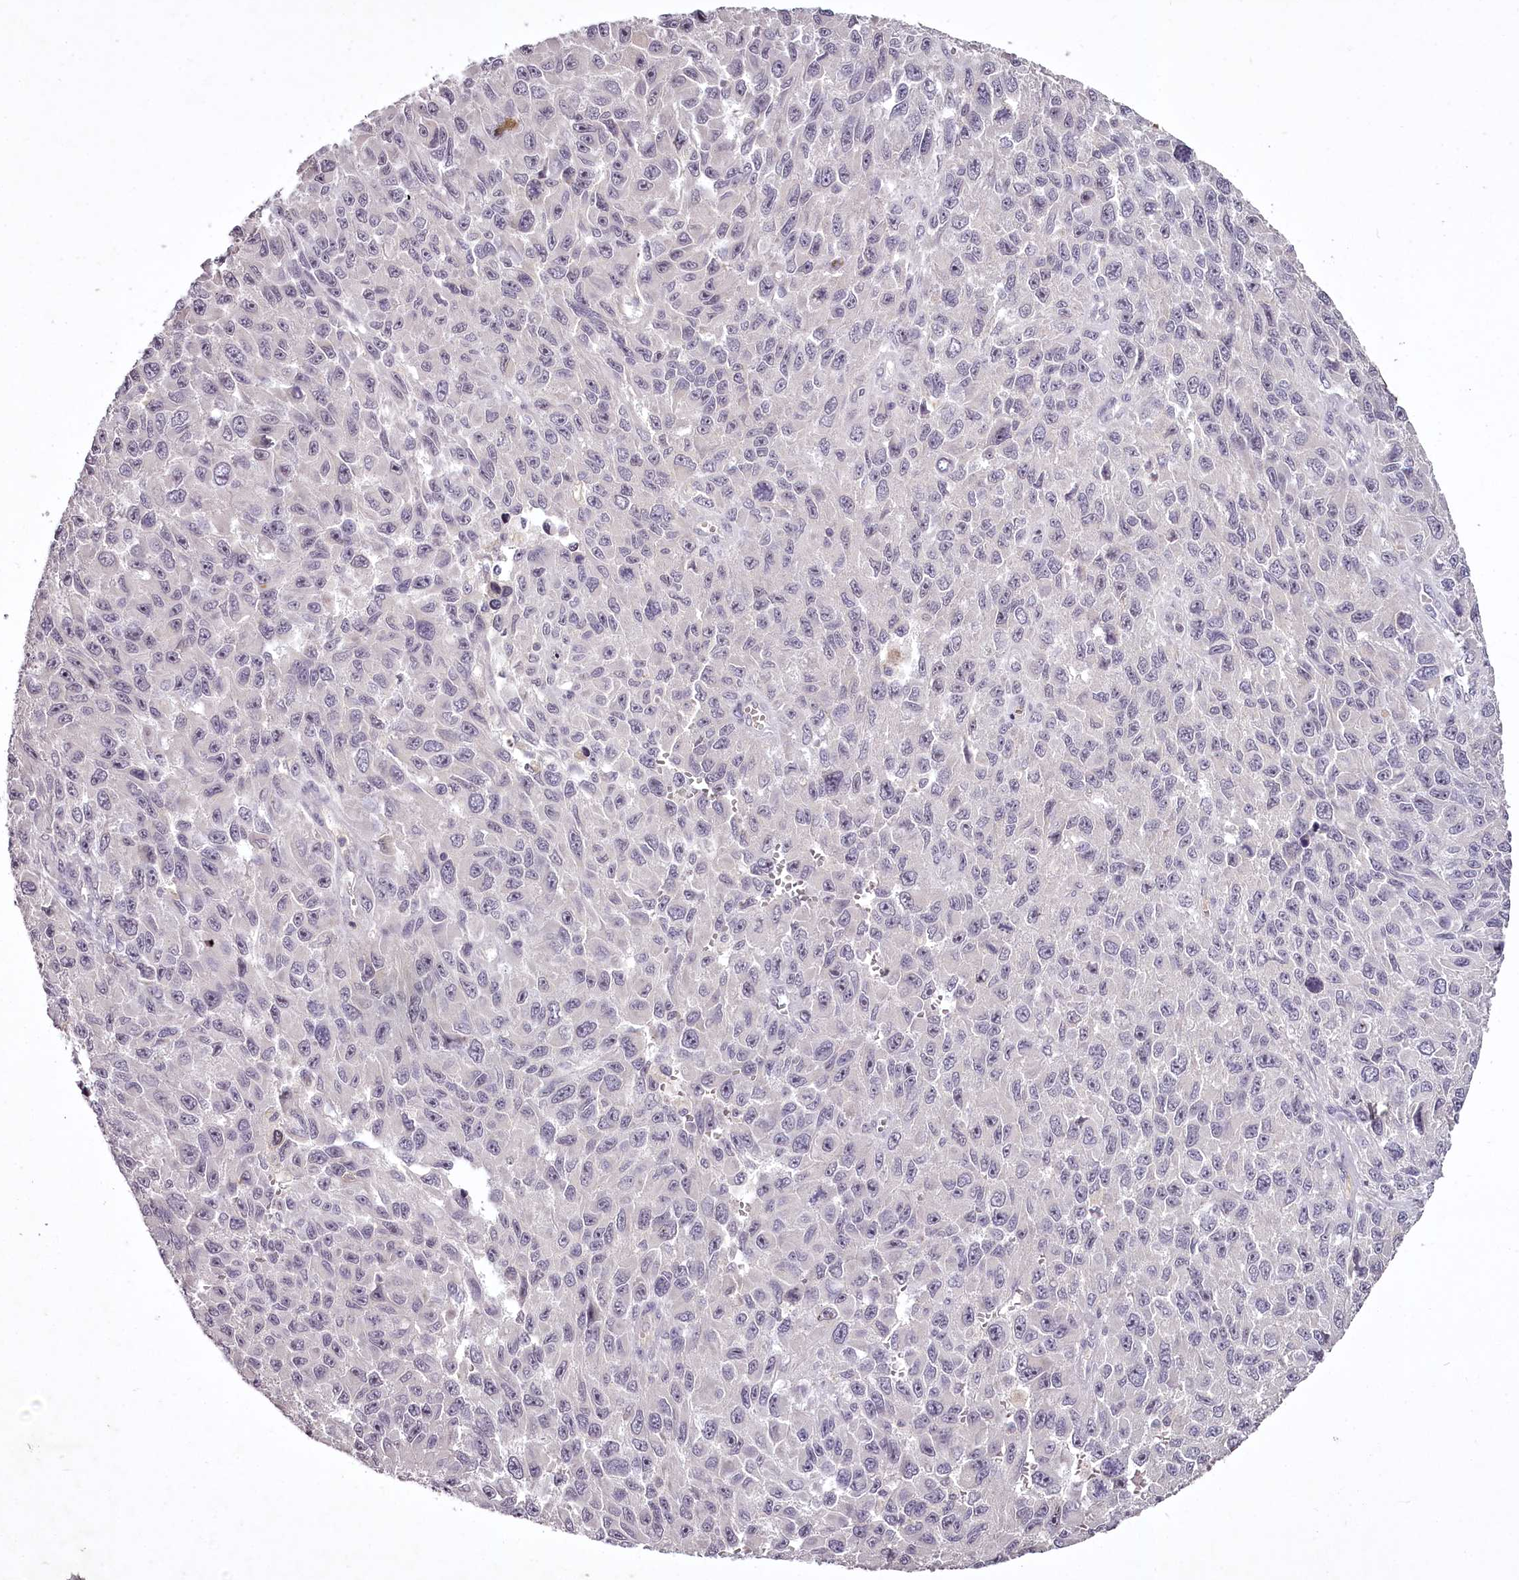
{"staining": {"intensity": "negative", "quantity": "none", "location": "none"}, "tissue": "melanoma", "cell_type": "Tumor cells", "image_type": "cancer", "snomed": [{"axis": "morphology", "description": "Normal tissue, NOS"}, {"axis": "morphology", "description": "Malignant melanoma, NOS"}, {"axis": "topography", "description": "Skin"}], "caption": "Tumor cells are negative for brown protein staining in melanoma. Nuclei are stained in blue.", "gene": "RBMXL2", "patient": {"sex": "female", "age": 96}}